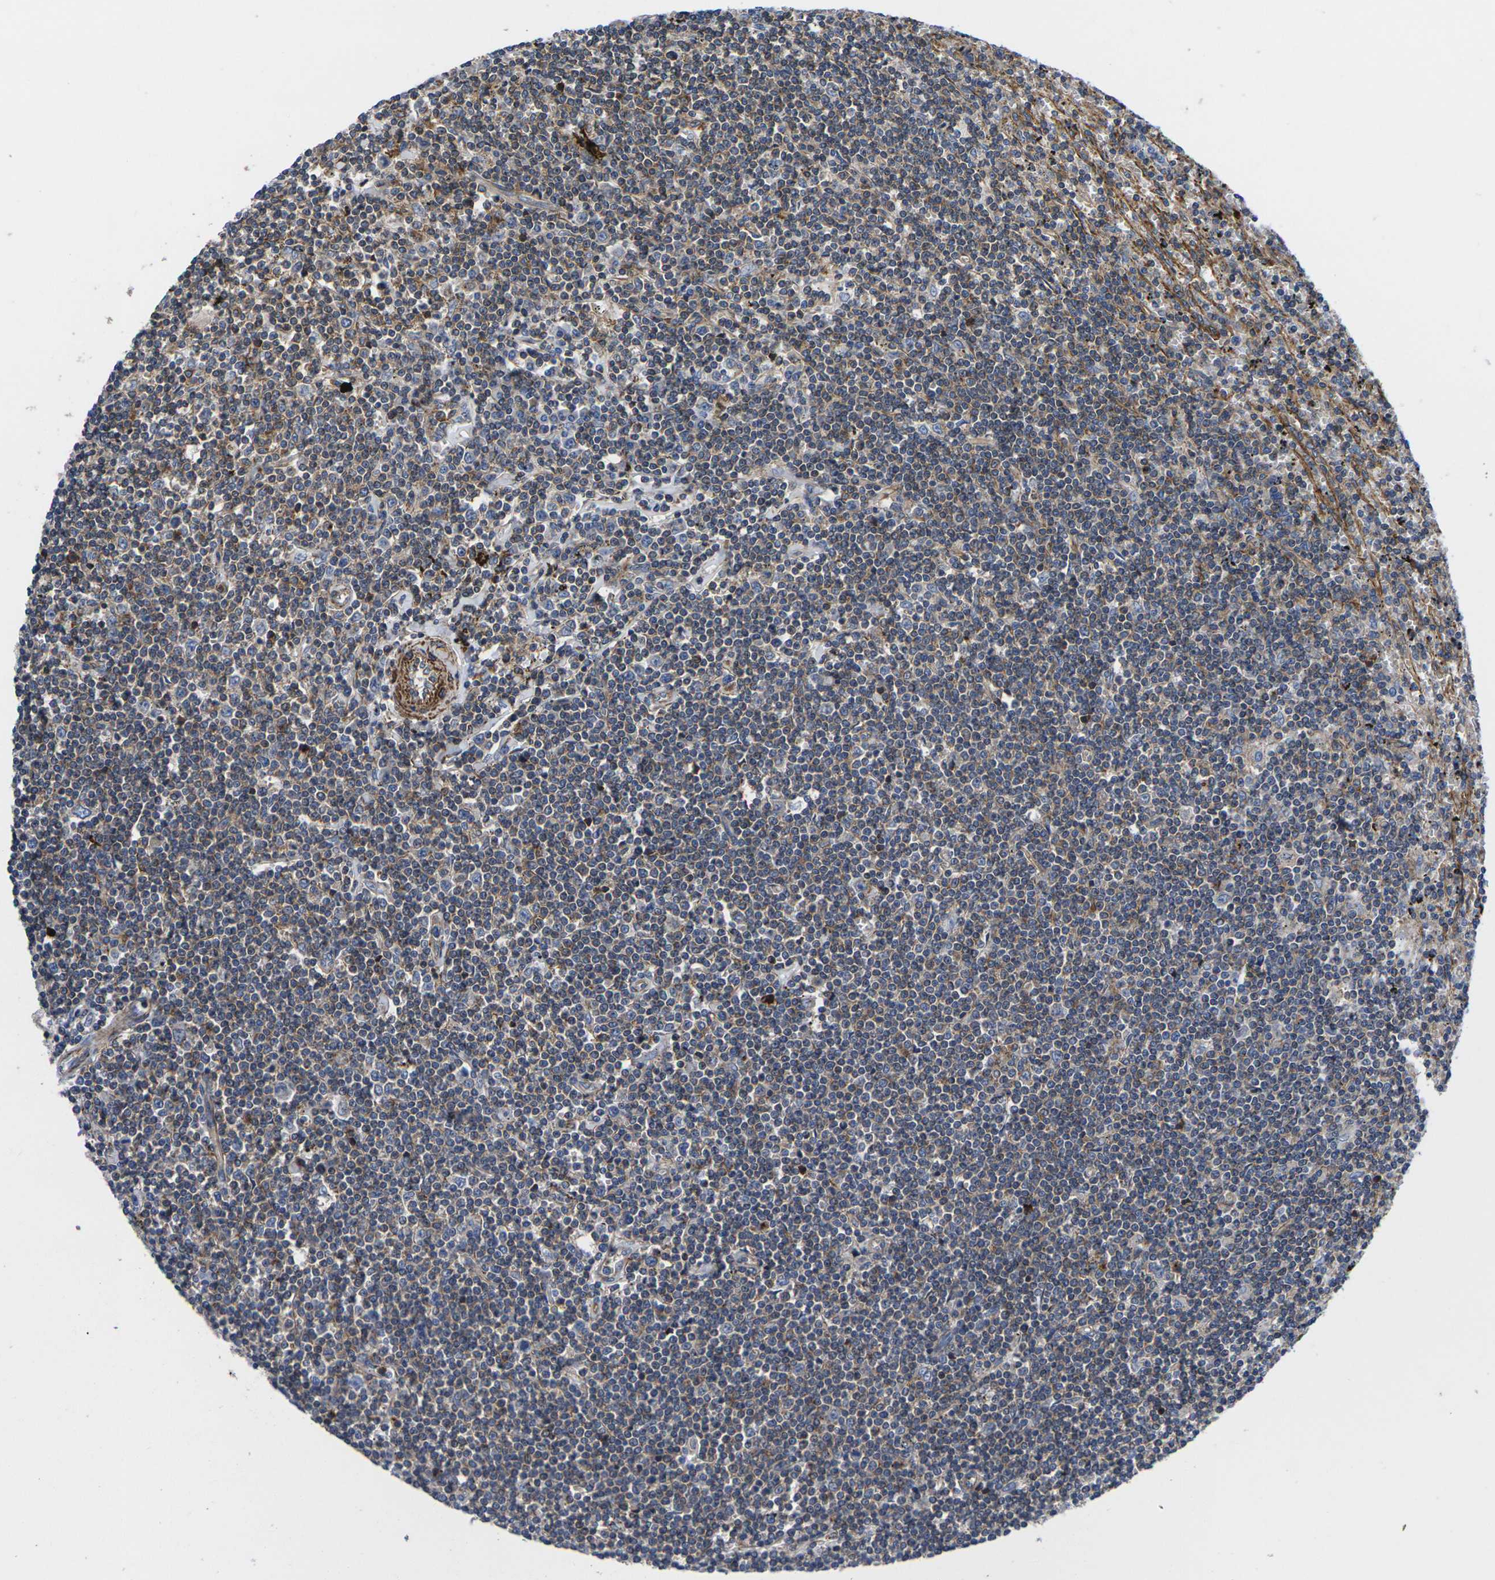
{"staining": {"intensity": "weak", "quantity": ">75%", "location": "cytoplasmic/membranous"}, "tissue": "lymphoma", "cell_type": "Tumor cells", "image_type": "cancer", "snomed": [{"axis": "morphology", "description": "Malignant lymphoma, non-Hodgkin's type, Low grade"}, {"axis": "topography", "description": "Spleen"}], "caption": "Lymphoma stained for a protein exhibits weak cytoplasmic/membranous positivity in tumor cells.", "gene": "GPR4", "patient": {"sex": "male", "age": 76}}